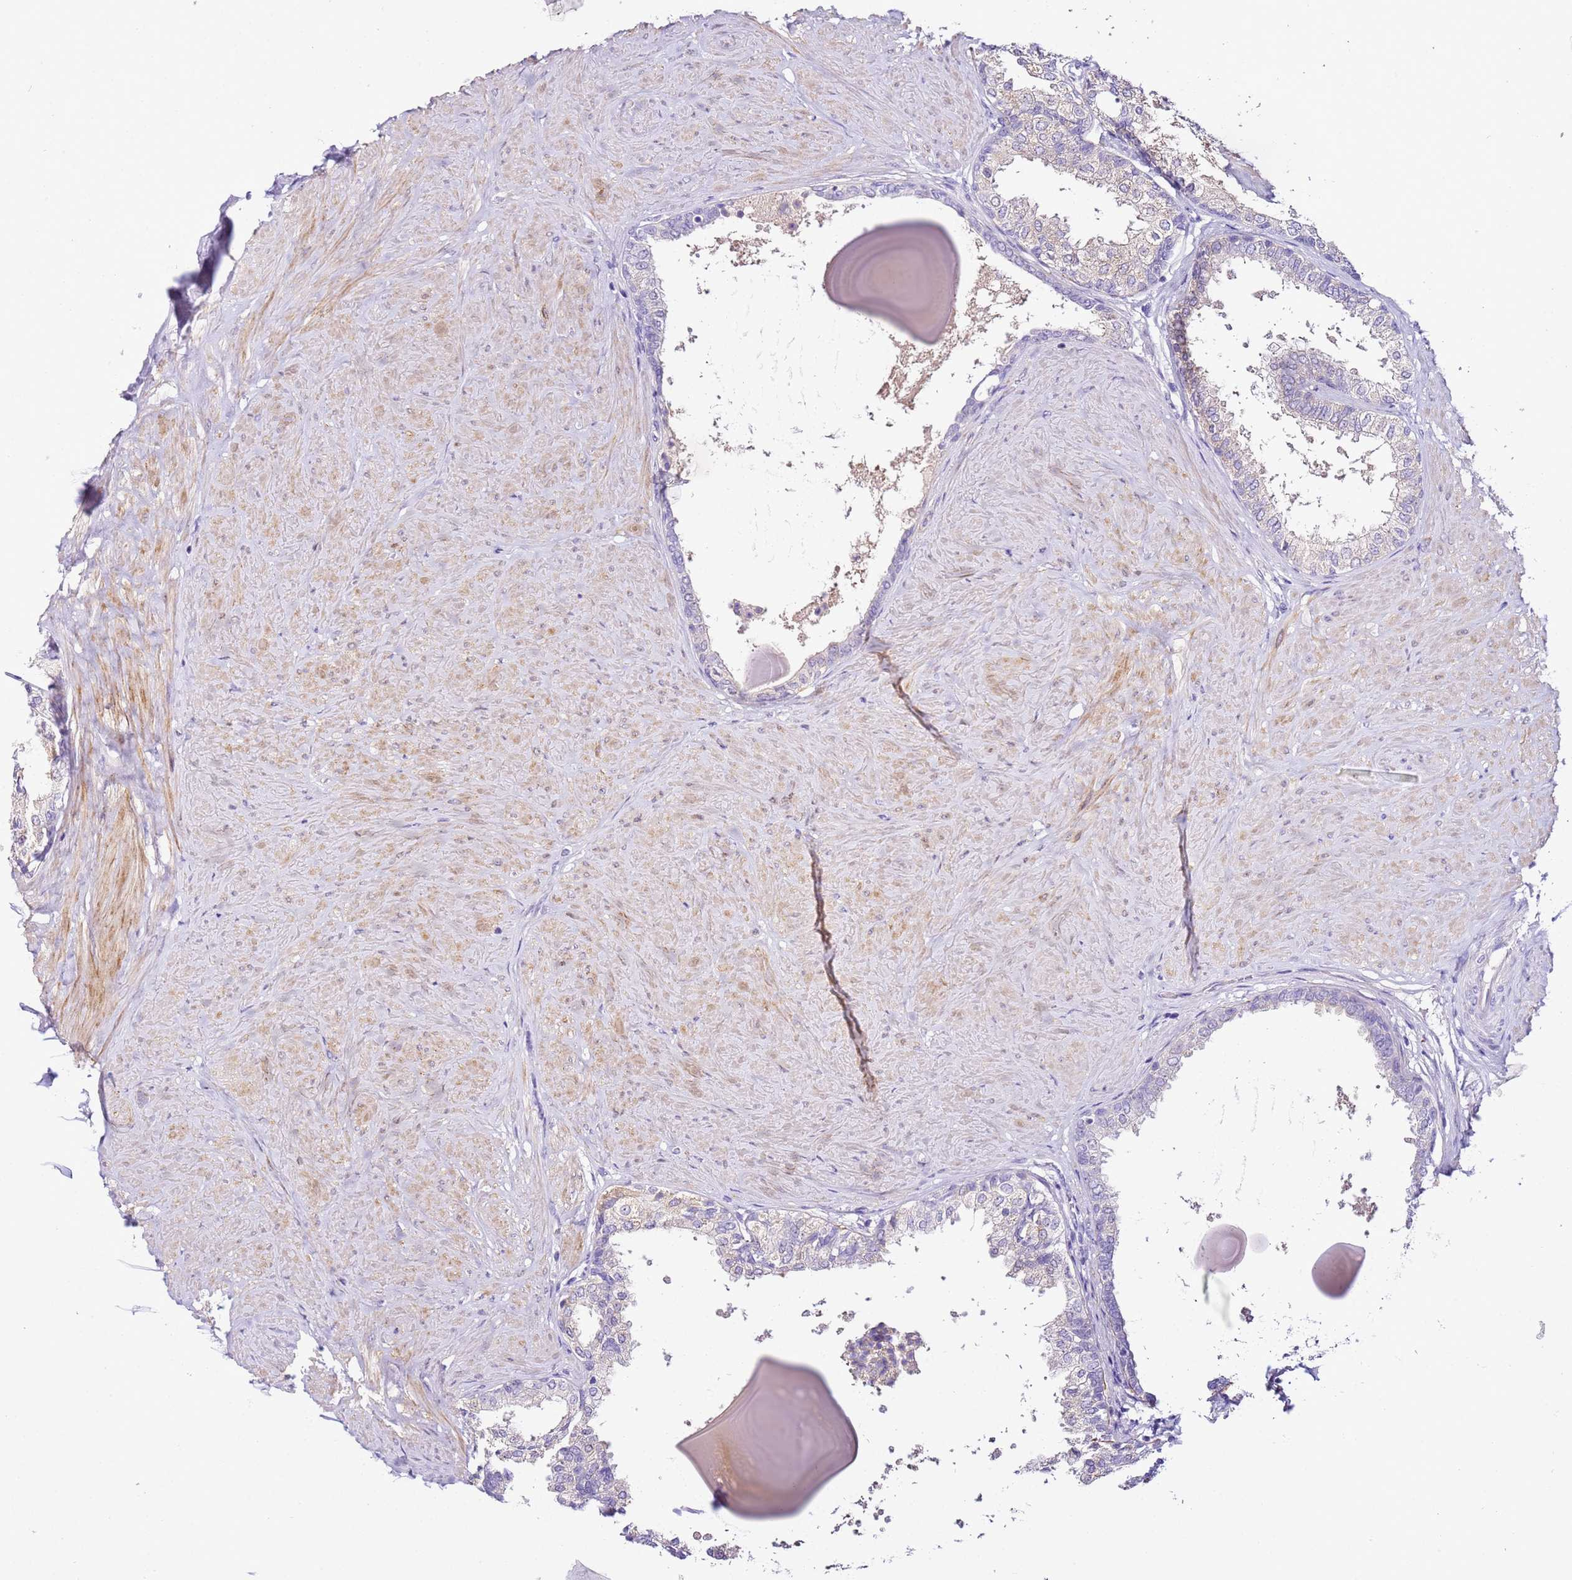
{"staining": {"intensity": "moderate", "quantity": "25%-75%", "location": "cytoplasmic/membranous"}, "tissue": "prostate", "cell_type": "Glandular cells", "image_type": "normal", "snomed": [{"axis": "morphology", "description": "Normal tissue, NOS"}, {"axis": "topography", "description": "Prostate"}], "caption": "Prostate stained with a protein marker displays moderate staining in glandular cells.", "gene": "HGD", "patient": {"sex": "male", "age": 48}}